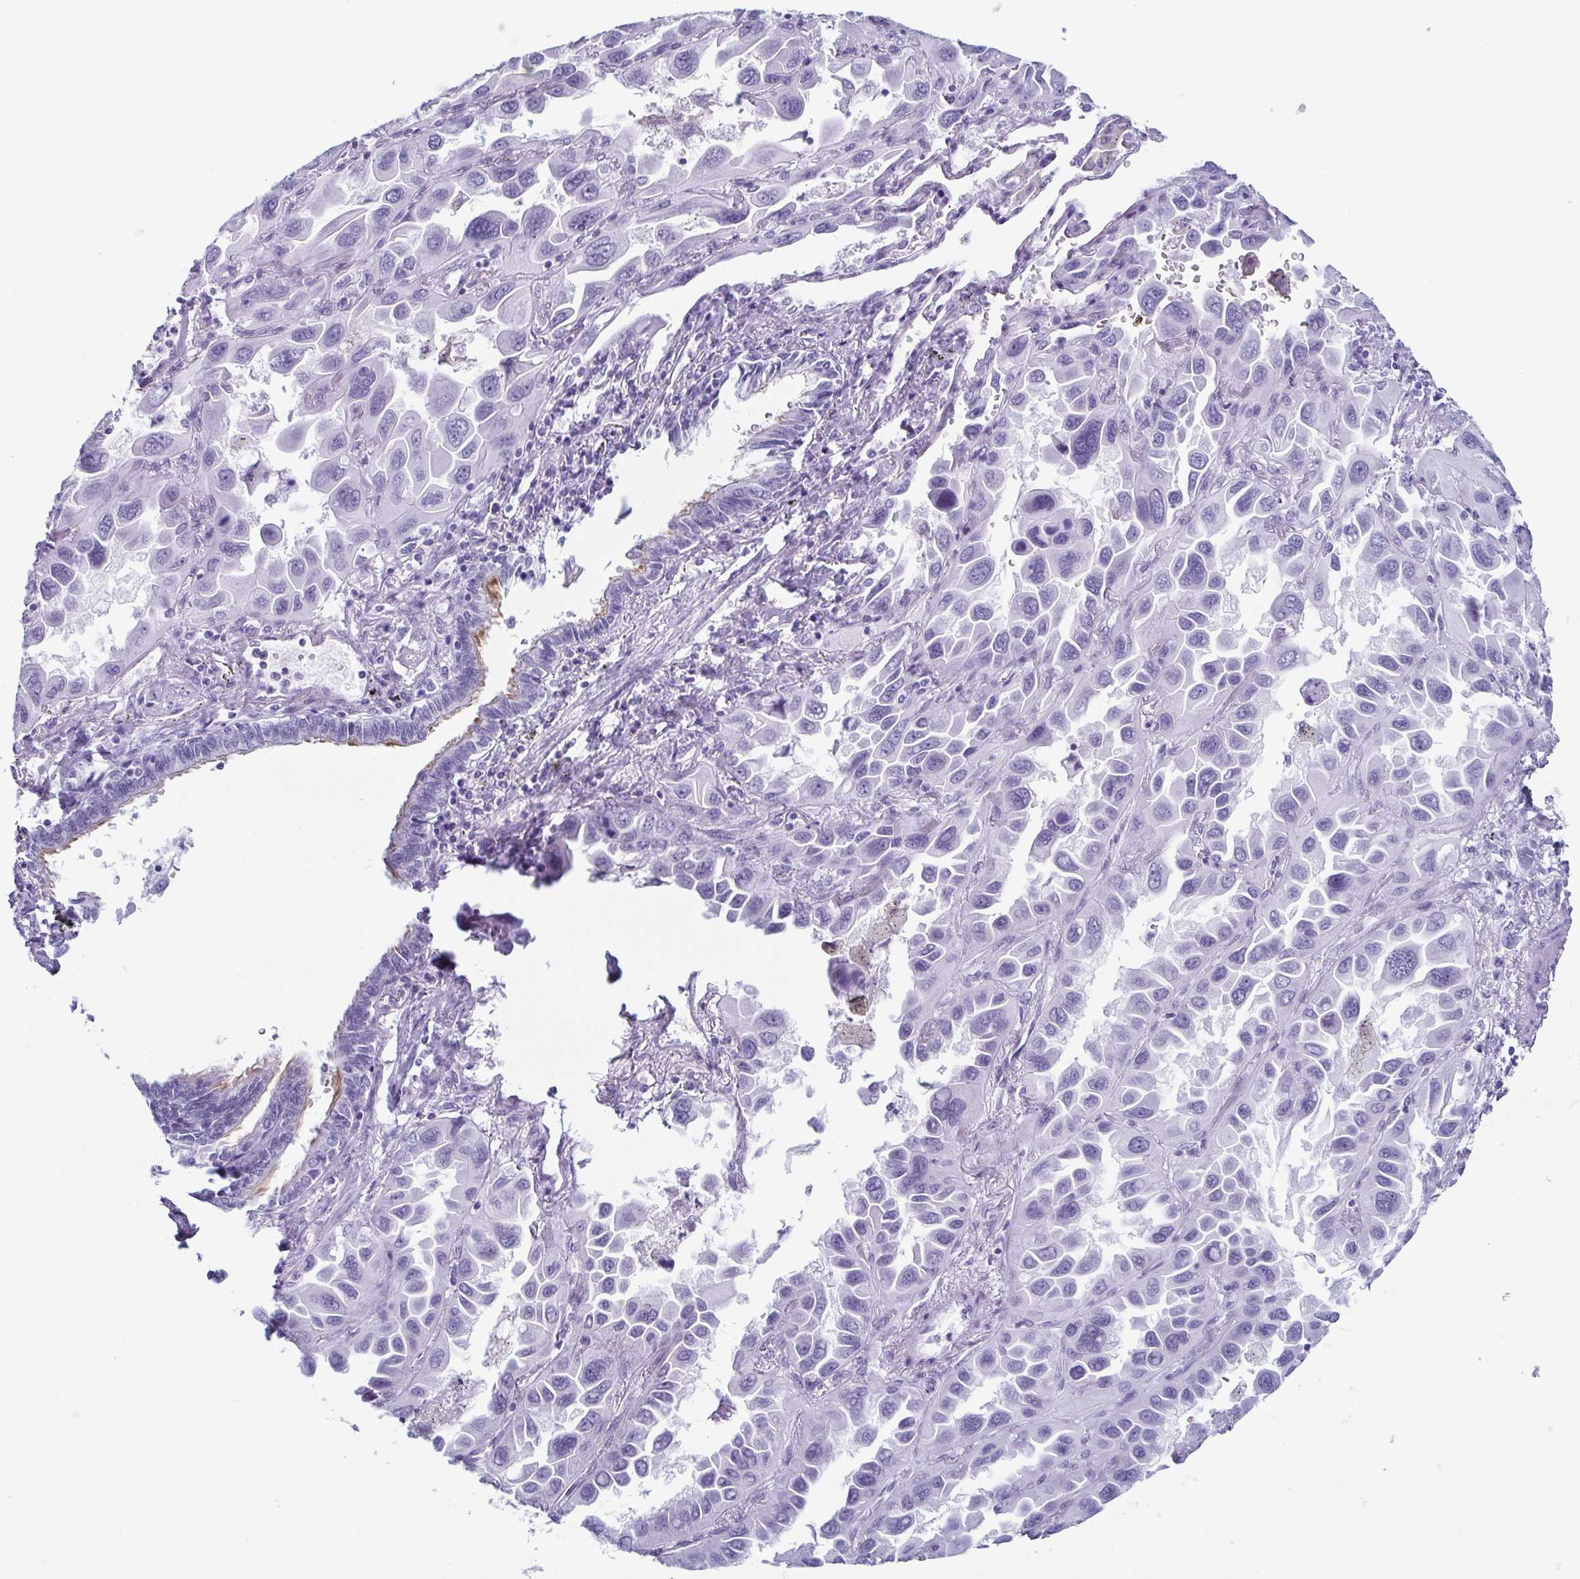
{"staining": {"intensity": "negative", "quantity": "none", "location": "none"}, "tissue": "lung cancer", "cell_type": "Tumor cells", "image_type": "cancer", "snomed": [{"axis": "morphology", "description": "Adenocarcinoma, NOS"}, {"axis": "topography", "description": "Lung"}], "caption": "Tumor cells show no significant protein staining in lung cancer.", "gene": "ENKUR", "patient": {"sex": "male", "age": 64}}